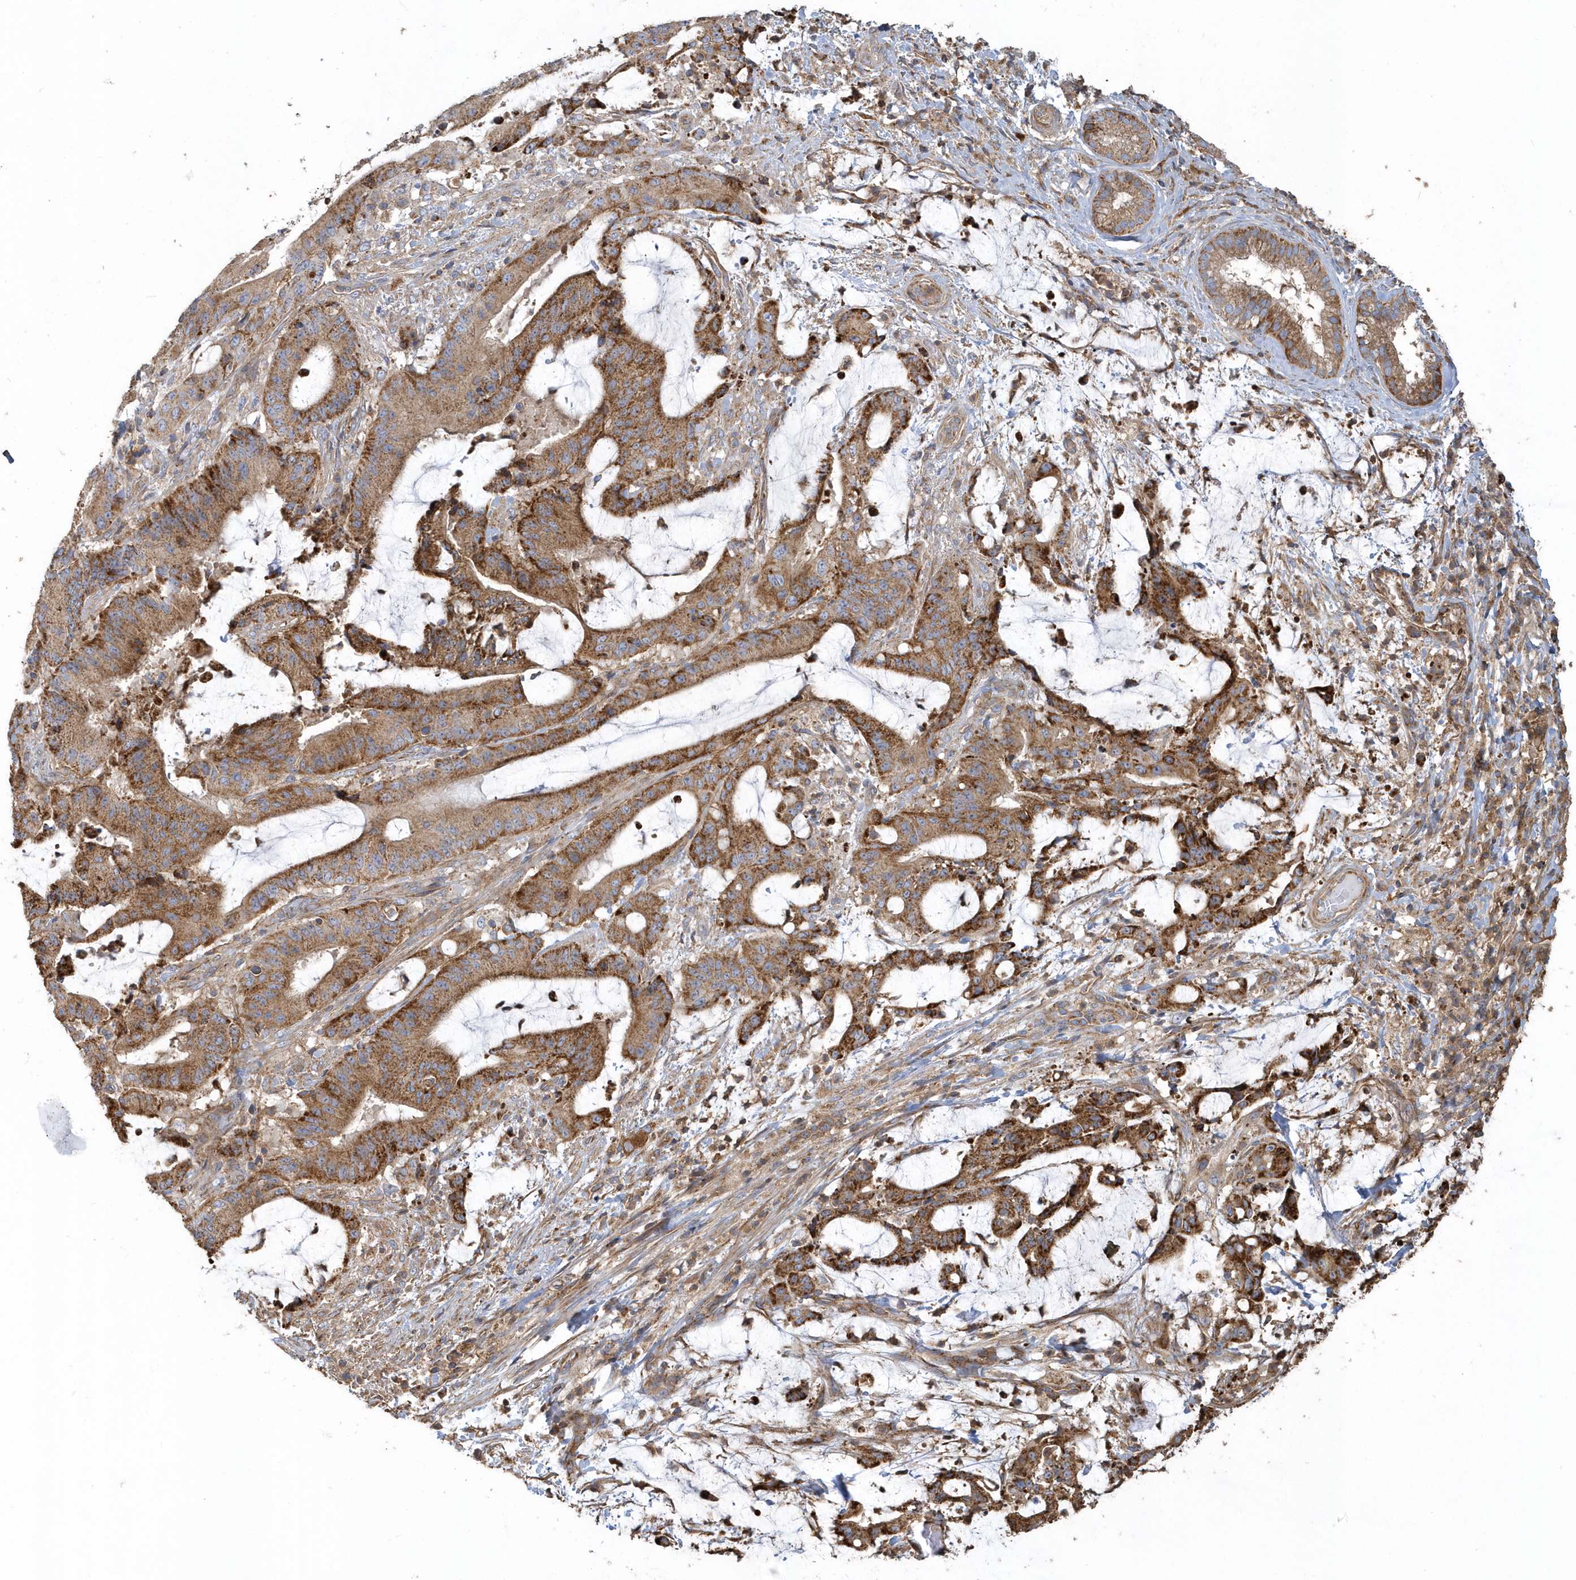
{"staining": {"intensity": "strong", "quantity": ">75%", "location": "cytoplasmic/membranous"}, "tissue": "liver cancer", "cell_type": "Tumor cells", "image_type": "cancer", "snomed": [{"axis": "morphology", "description": "Normal tissue, NOS"}, {"axis": "morphology", "description": "Cholangiocarcinoma"}, {"axis": "topography", "description": "Liver"}, {"axis": "topography", "description": "Peripheral nerve tissue"}], "caption": "Immunohistochemical staining of liver cancer shows strong cytoplasmic/membranous protein positivity in approximately >75% of tumor cells.", "gene": "TRAIP", "patient": {"sex": "female", "age": 73}}